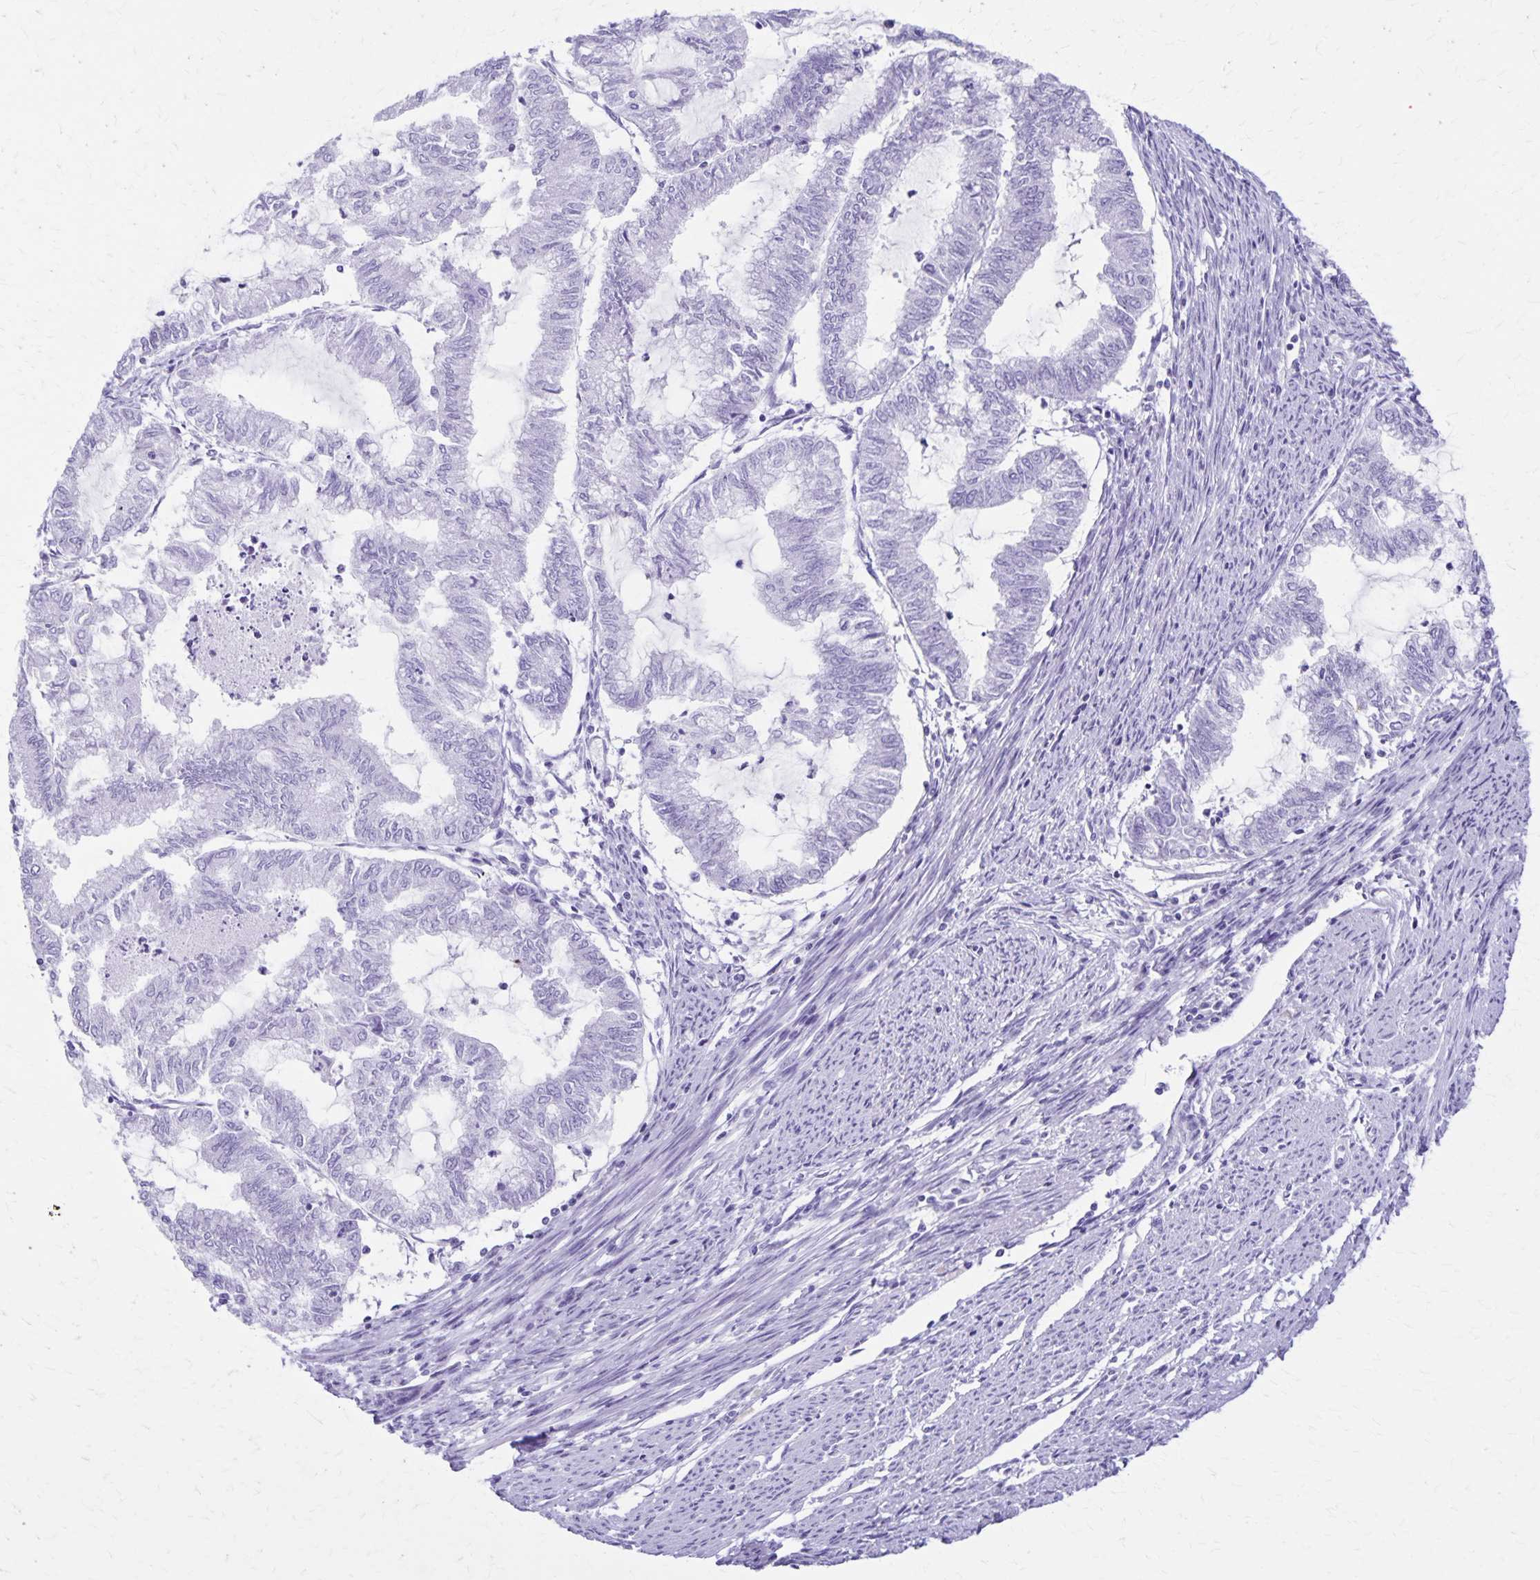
{"staining": {"intensity": "negative", "quantity": "none", "location": "none"}, "tissue": "endometrial cancer", "cell_type": "Tumor cells", "image_type": "cancer", "snomed": [{"axis": "morphology", "description": "Adenocarcinoma, NOS"}, {"axis": "topography", "description": "Endometrium"}], "caption": "Endometrial adenocarcinoma was stained to show a protein in brown. There is no significant staining in tumor cells. The staining was performed using DAB (3,3'-diaminobenzidine) to visualize the protein expression in brown, while the nuclei were stained in blue with hematoxylin (Magnification: 20x).", "gene": "DEFA5", "patient": {"sex": "female", "age": 79}}